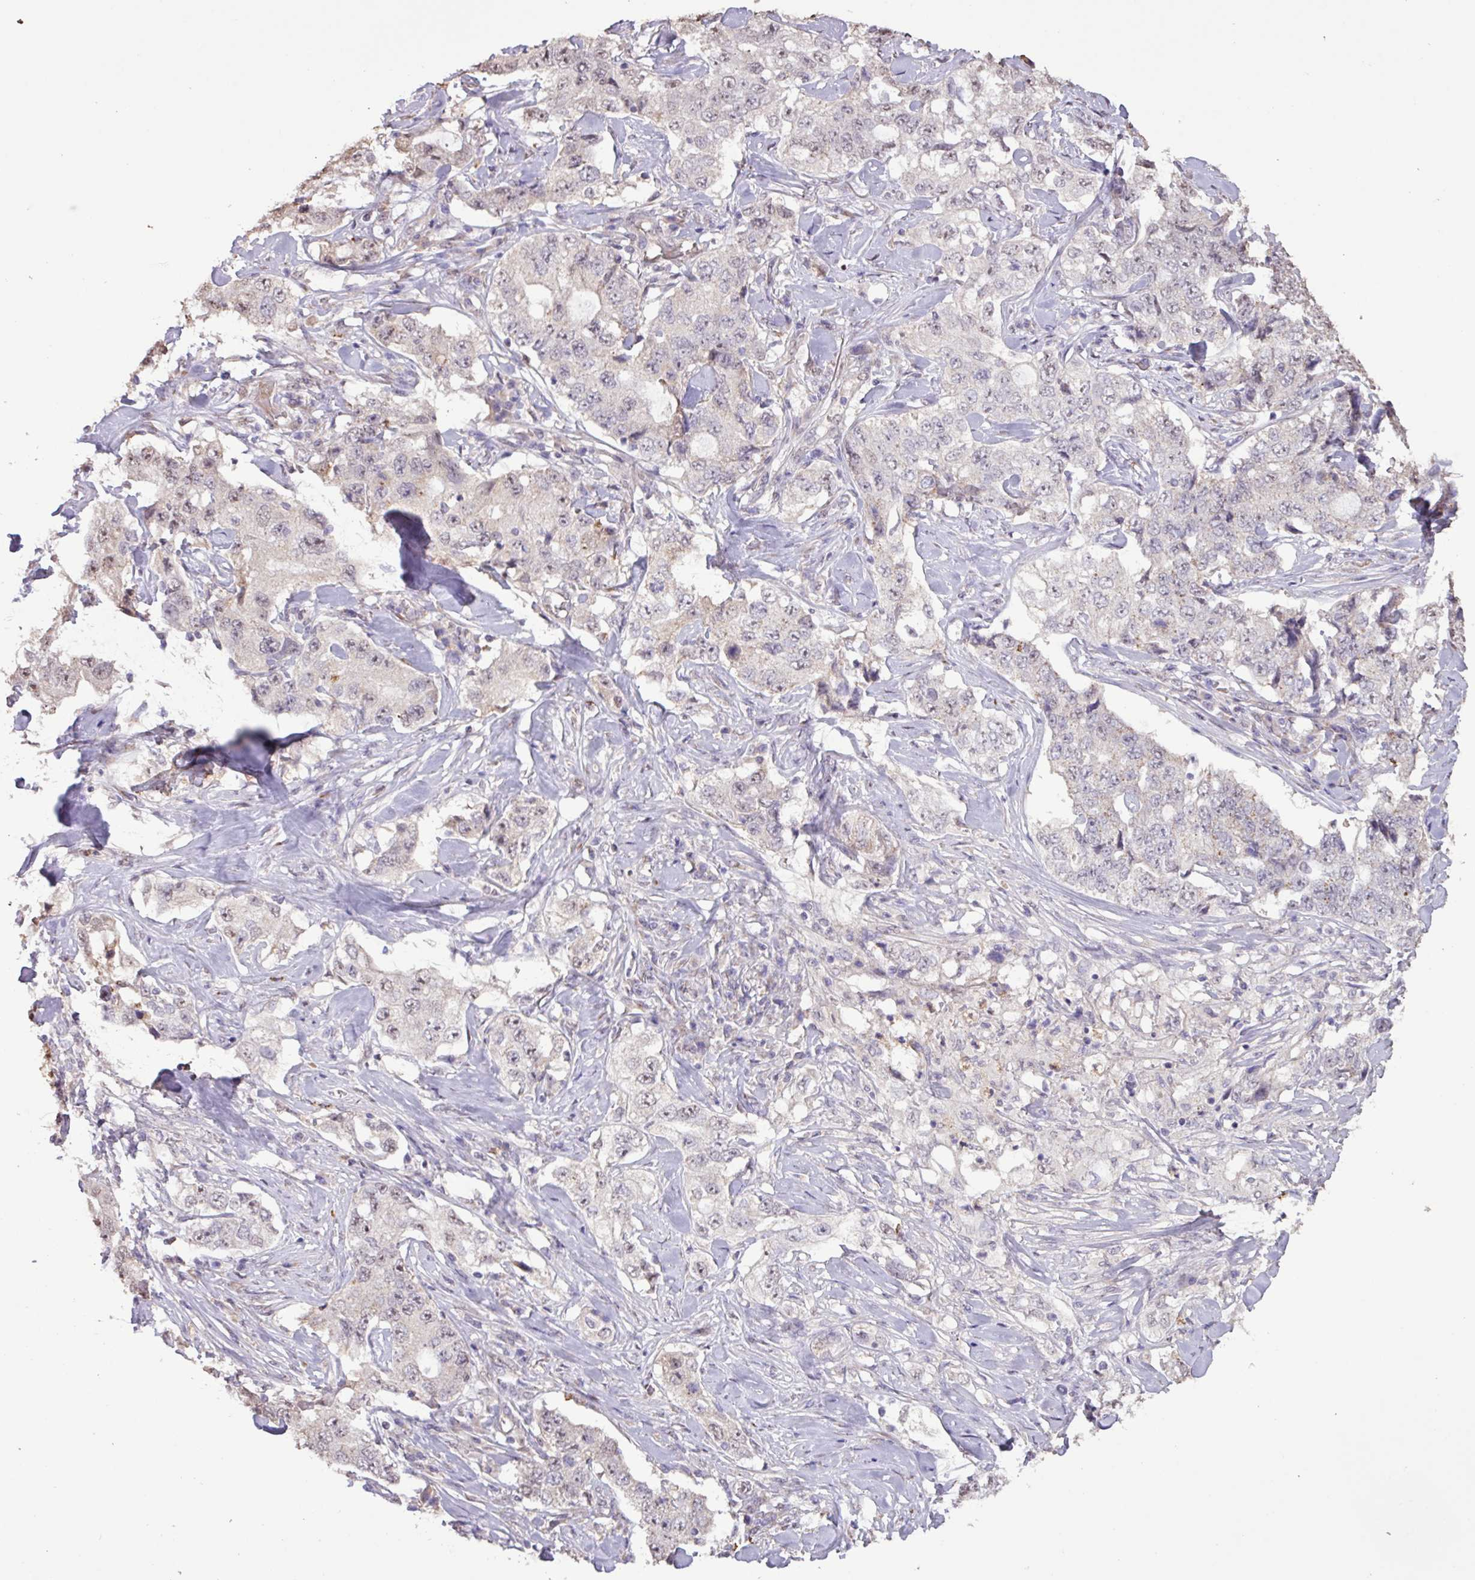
{"staining": {"intensity": "negative", "quantity": "none", "location": "none"}, "tissue": "lung cancer", "cell_type": "Tumor cells", "image_type": "cancer", "snomed": [{"axis": "morphology", "description": "Adenocarcinoma, NOS"}, {"axis": "topography", "description": "Lung"}], "caption": "An IHC micrograph of lung adenocarcinoma is shown. There is no staining in tumor cells of lung adenocarcinoma.", "gene": "L3MBTL3", "patient": {"sex": "female", "age": 51}}